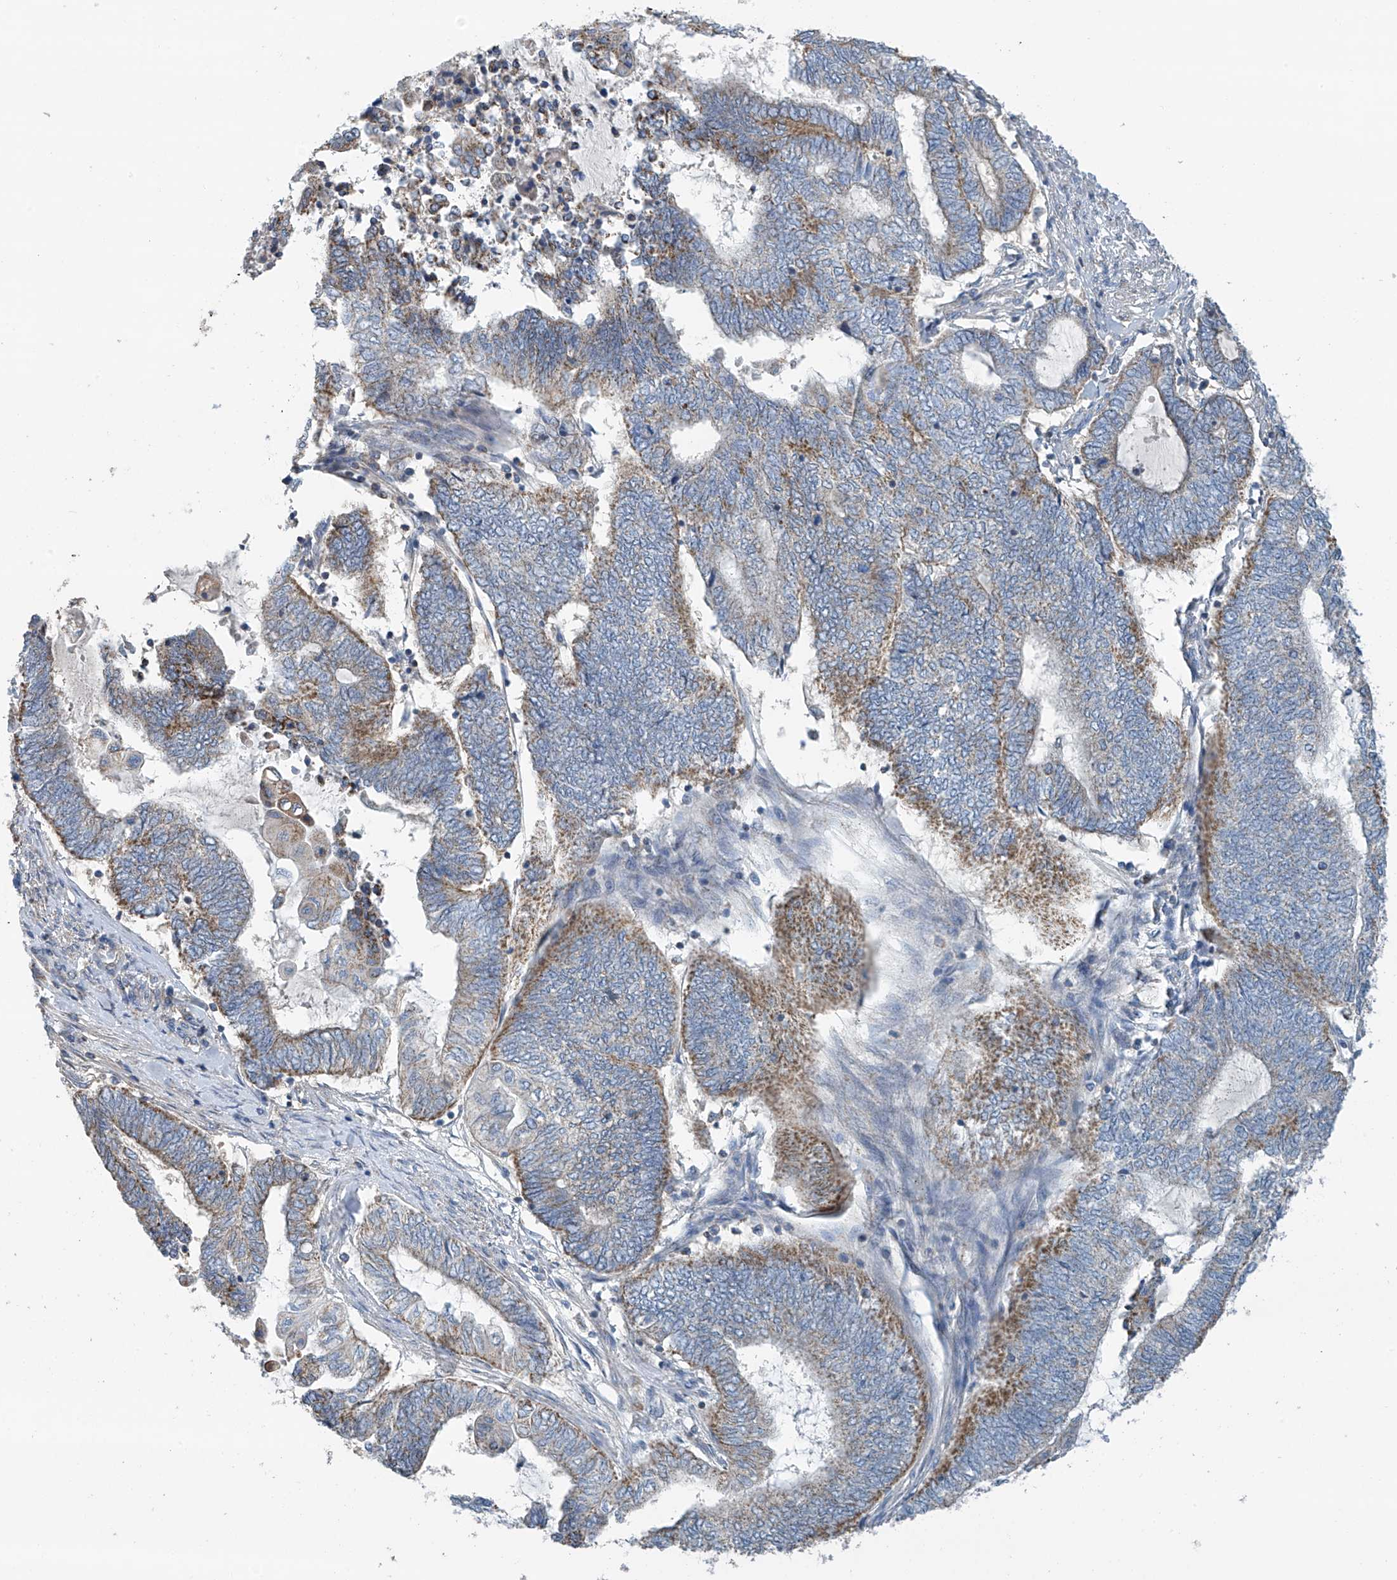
{"staining": {"intensity": "moderate", "quantity": "25%-75%", "location": "cytoplasmic/membranous"}, "tissue": "endometrial cancer", "cell_type": "Tumor cells", "image_type": "cancer", "snomed": [{"axis": "morphology", "description": "Adenocarcinoma, NOS"}, {"axis": "topography", "description": "Uterus"}, {"axis": "topography", "description": "Endometrium"}], "caption": "Protein expression analysis of human endometrial cancer (adenocarcinoma) reveals moderate cytoplasmic/membranous positivity in about 25%-75% of tumor cells. (DAB = brown stain, brightfield microscopy at high magnification).", "gene": "SYN3", "patient": {"sex": "female", "age": 70}}